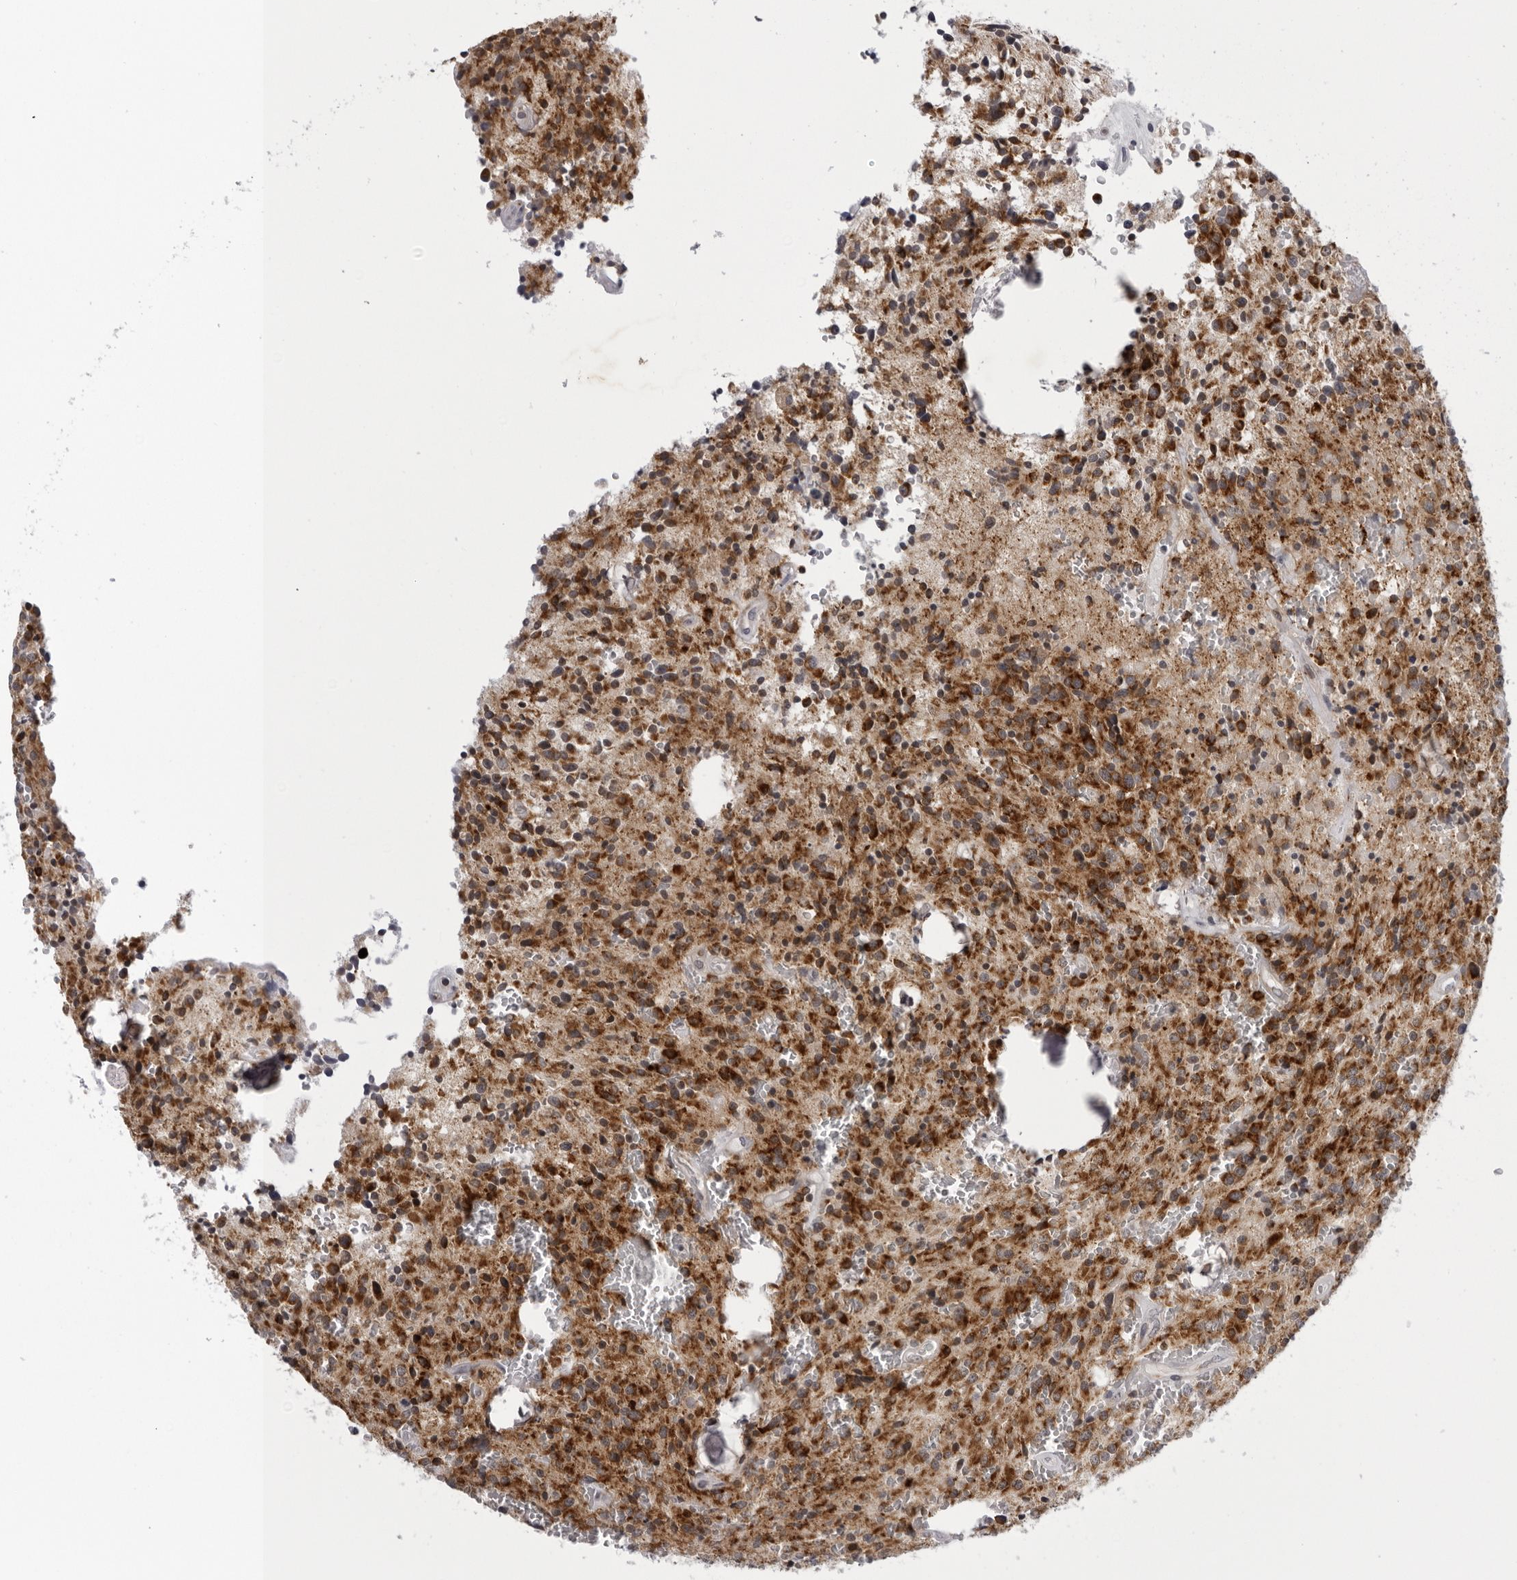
{"staining": {"intensity": "strong", "quantity": ">75%", "location": "cytoplasmic/membranous"}, "tissue": "glioma", "cell_type": "Tumor cells", "image_type": "cancer", "snomed": [{"axis": "morphology", "description": "Glioma, malignant, Low grade"}, {"axis": "topography", "description": "Brain"}], "caption": "Immunohistochemical staining of human malignant glioma (low-grade) shows high levels of strong cytoplasmic/membranous protein expression in approximately >75% of tumor cells.", "gene": "CPT2", "patient": {"sex": "male", "age": 58}}